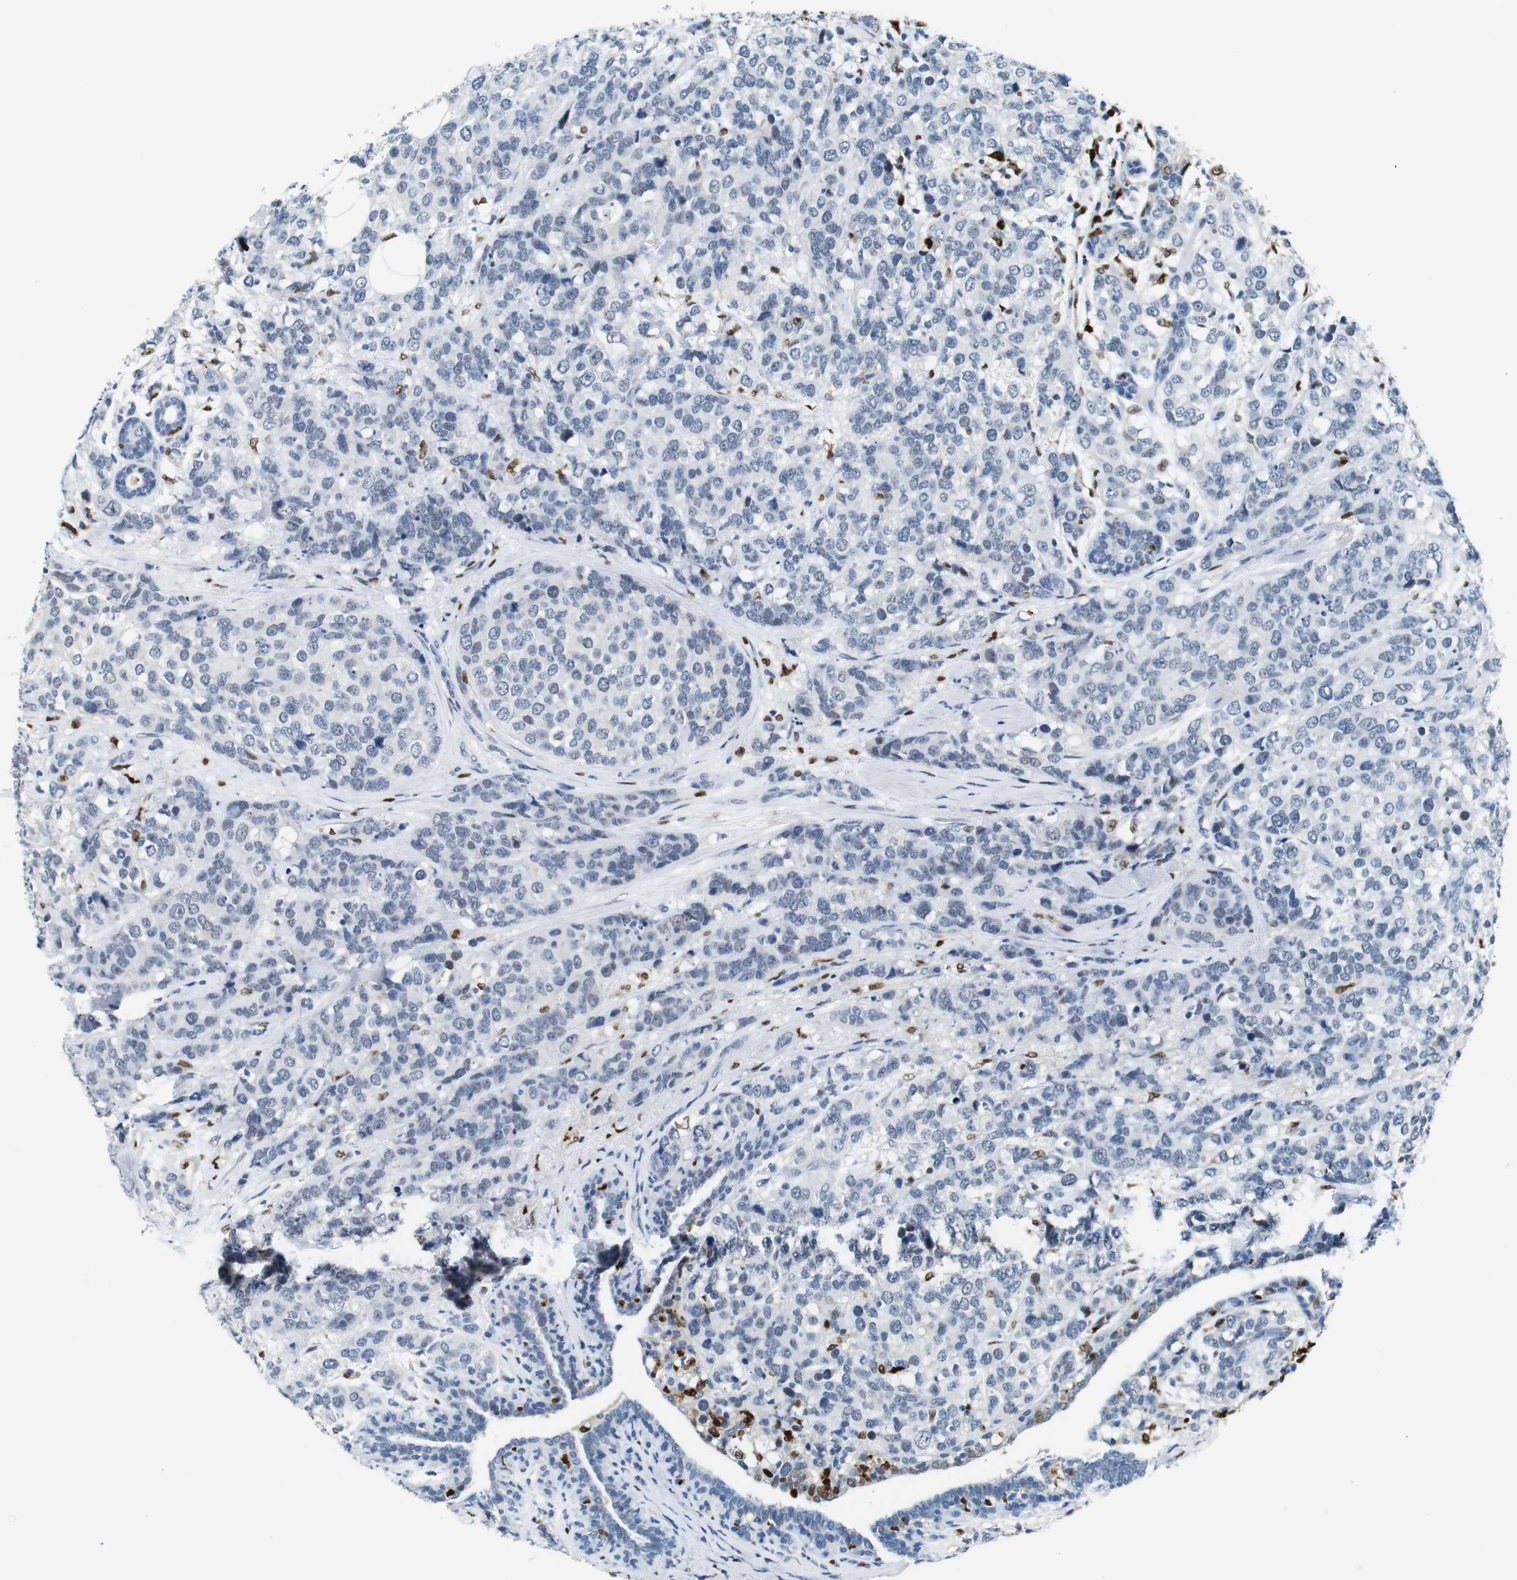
{"staining": {"intensity": "negative", "quantity": "none", "location": "none"}, "tissue": "breast cancer", "cell_type": "Tumor cells", "image_type": "cancer", "snomed": [{"axis": "morphology", "description": "Lobular carcinoma"}, {"axis": "topography", "description": "Breast"}], "caption": "A photomicrograph of human lobular carcinoma (breast) is negative for staining in tumor cells.", "gene": "IRF8", "patient": {"sex": "female", "age": 59}}